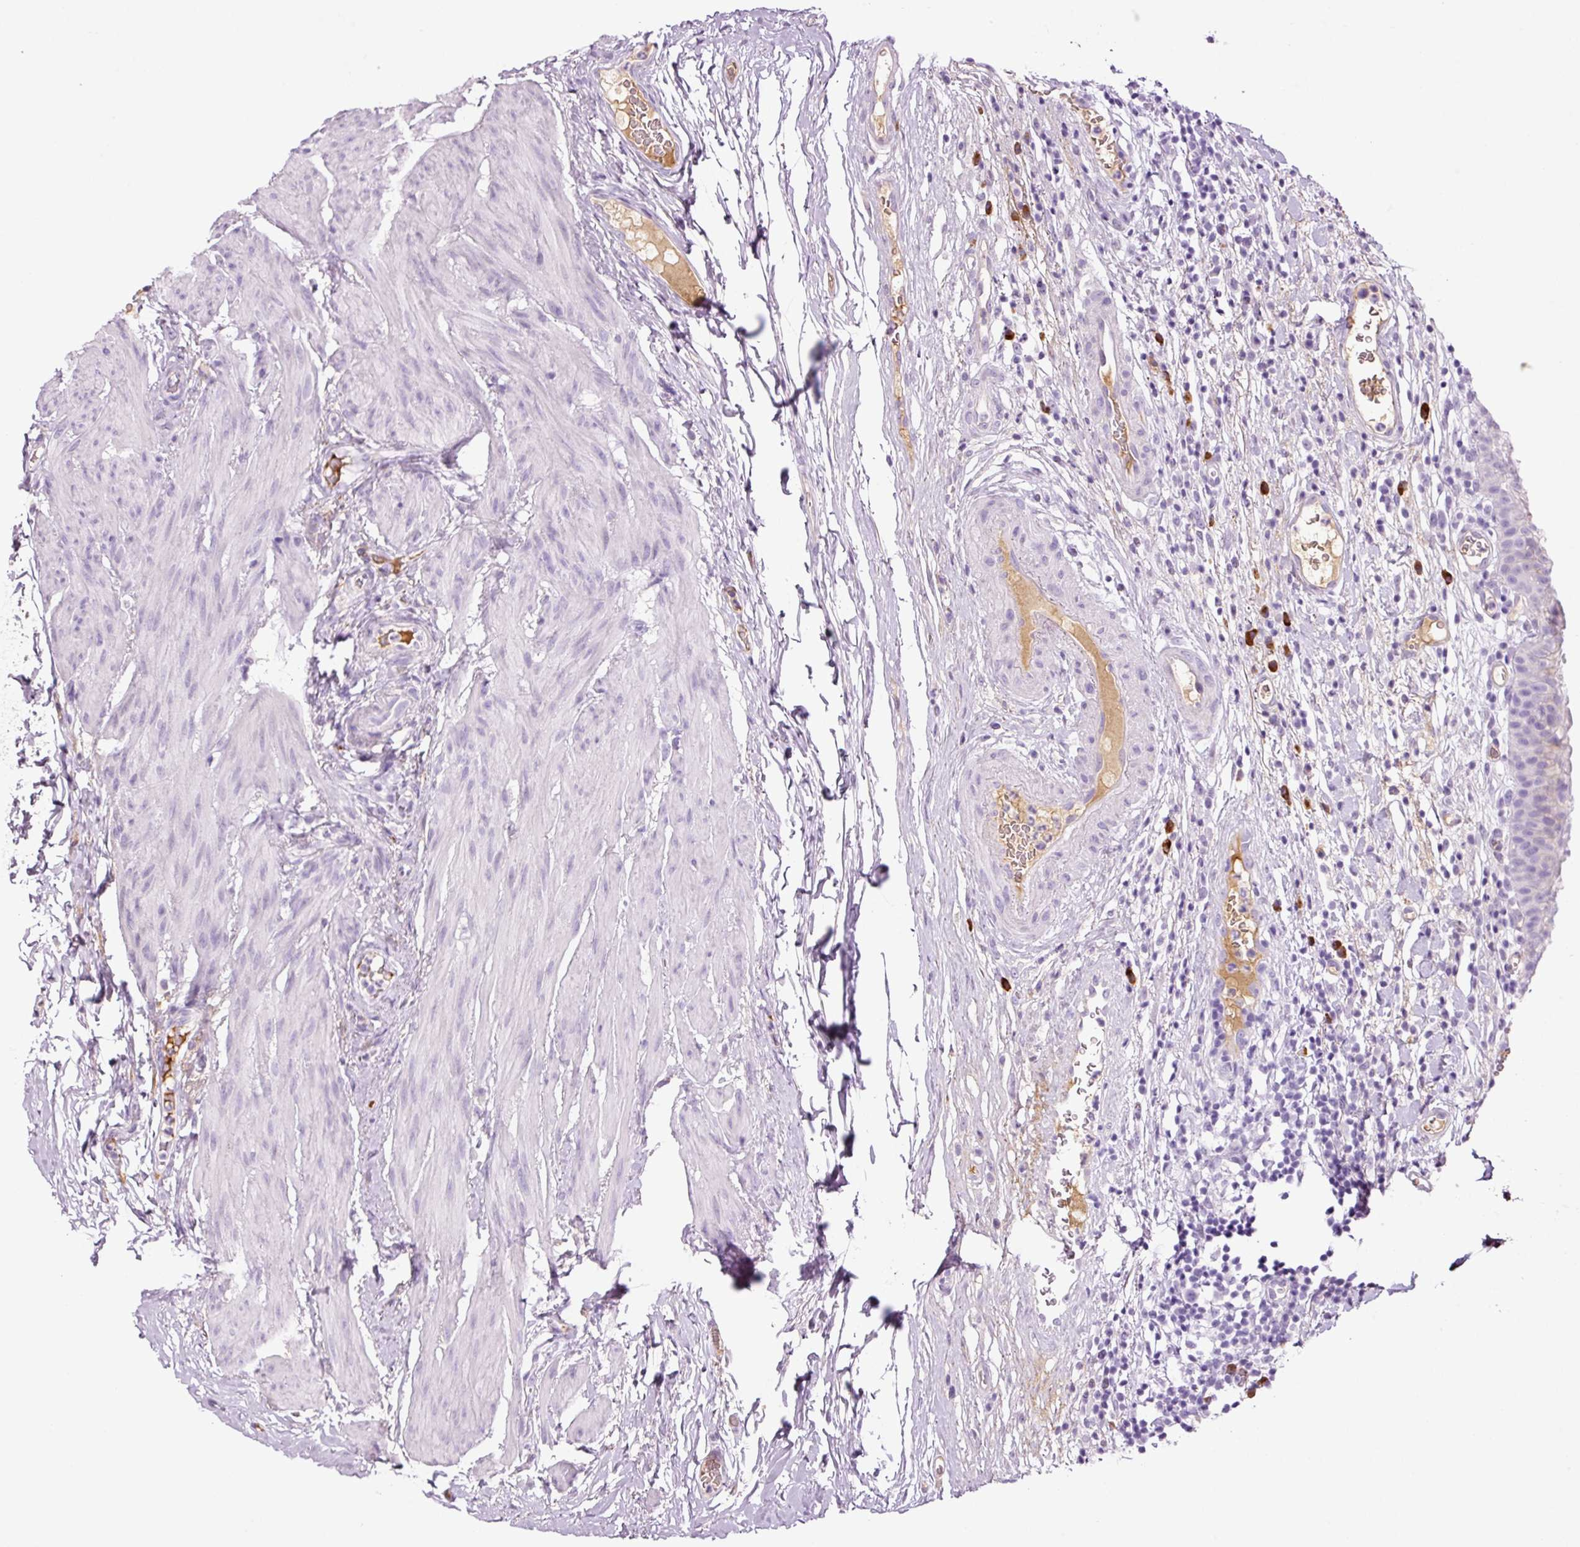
{"staining": {"intensity": "negative", "quantity": "none", "location": "none"}, "tissue": "urinary bladder", "cell_type": "Urothelial cells", "image_type": "normal", "snomed": [{"axis": "morphology", "description": "Normal tissue, NOS"}, {"axis": "morphology", "description": "Inflammation, NOS"}, {"axis": "topography", "description": "Urinary bladder"}], "caption": "This is an immunohistochemistry (IHC) photomicrograph of unremarkable urinary bladder. There is no staining in urothelial cells.", "gene": "KLF1", "patient": {"sex": "male", "age": 57}}